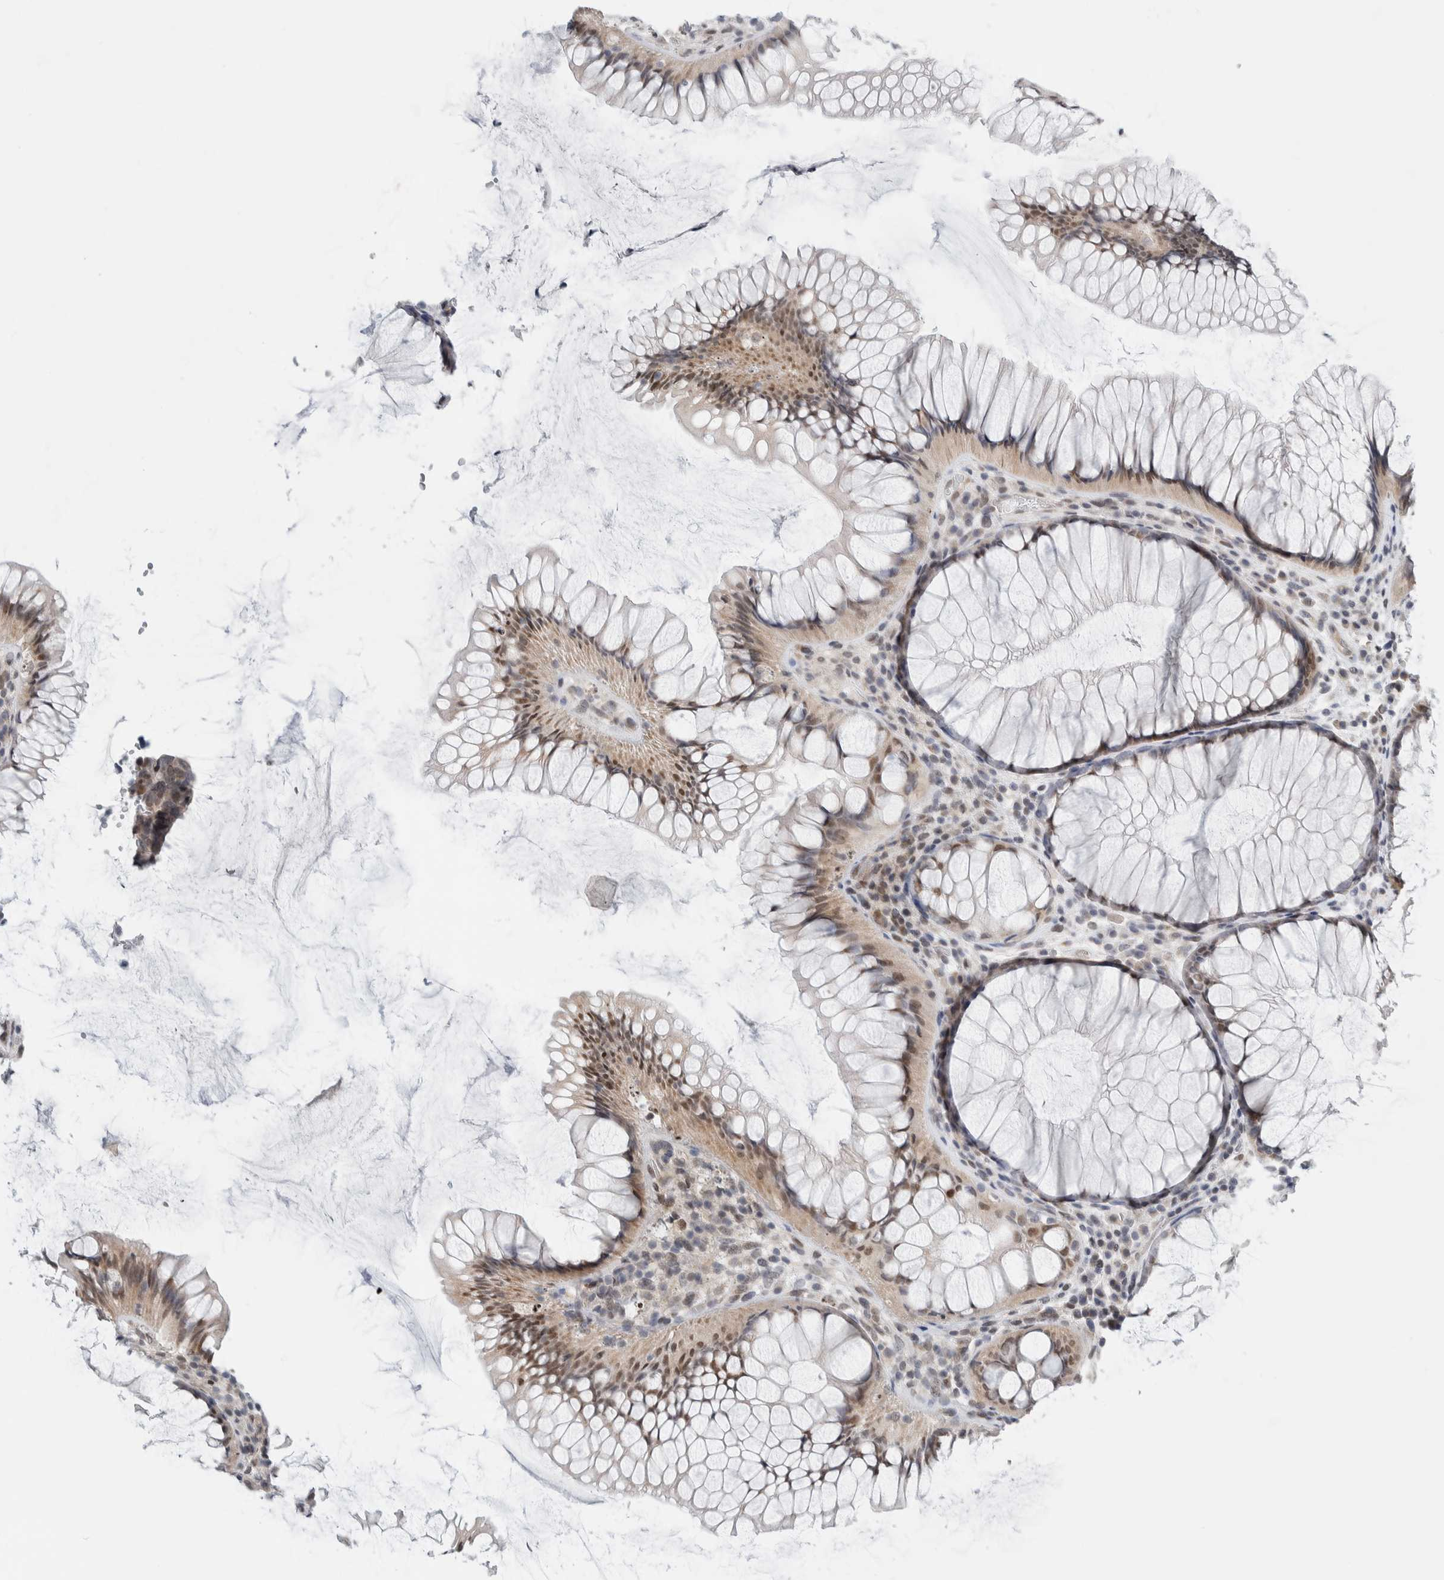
{"staining": {"intensity": "weak", "quantity": "<25%", "location": "cytoplasmic/membranous,nuclear"}, "tissue": "rectum", "cell_type": "Glandular cells", "image_type": "normal", "snomed": [{"axis": "morphology", "description": "Normal tissue, NOS"}, {"axis": "topography", "description": "Rectum"}], "caption": "Protein analysis of unremarkable rectum displays no significant expression in glandular cells. (DAB IHC with hematoxylin counter stain).", "gene": "NEUROD1", "patient": {"sex": "male", "age": 51}}